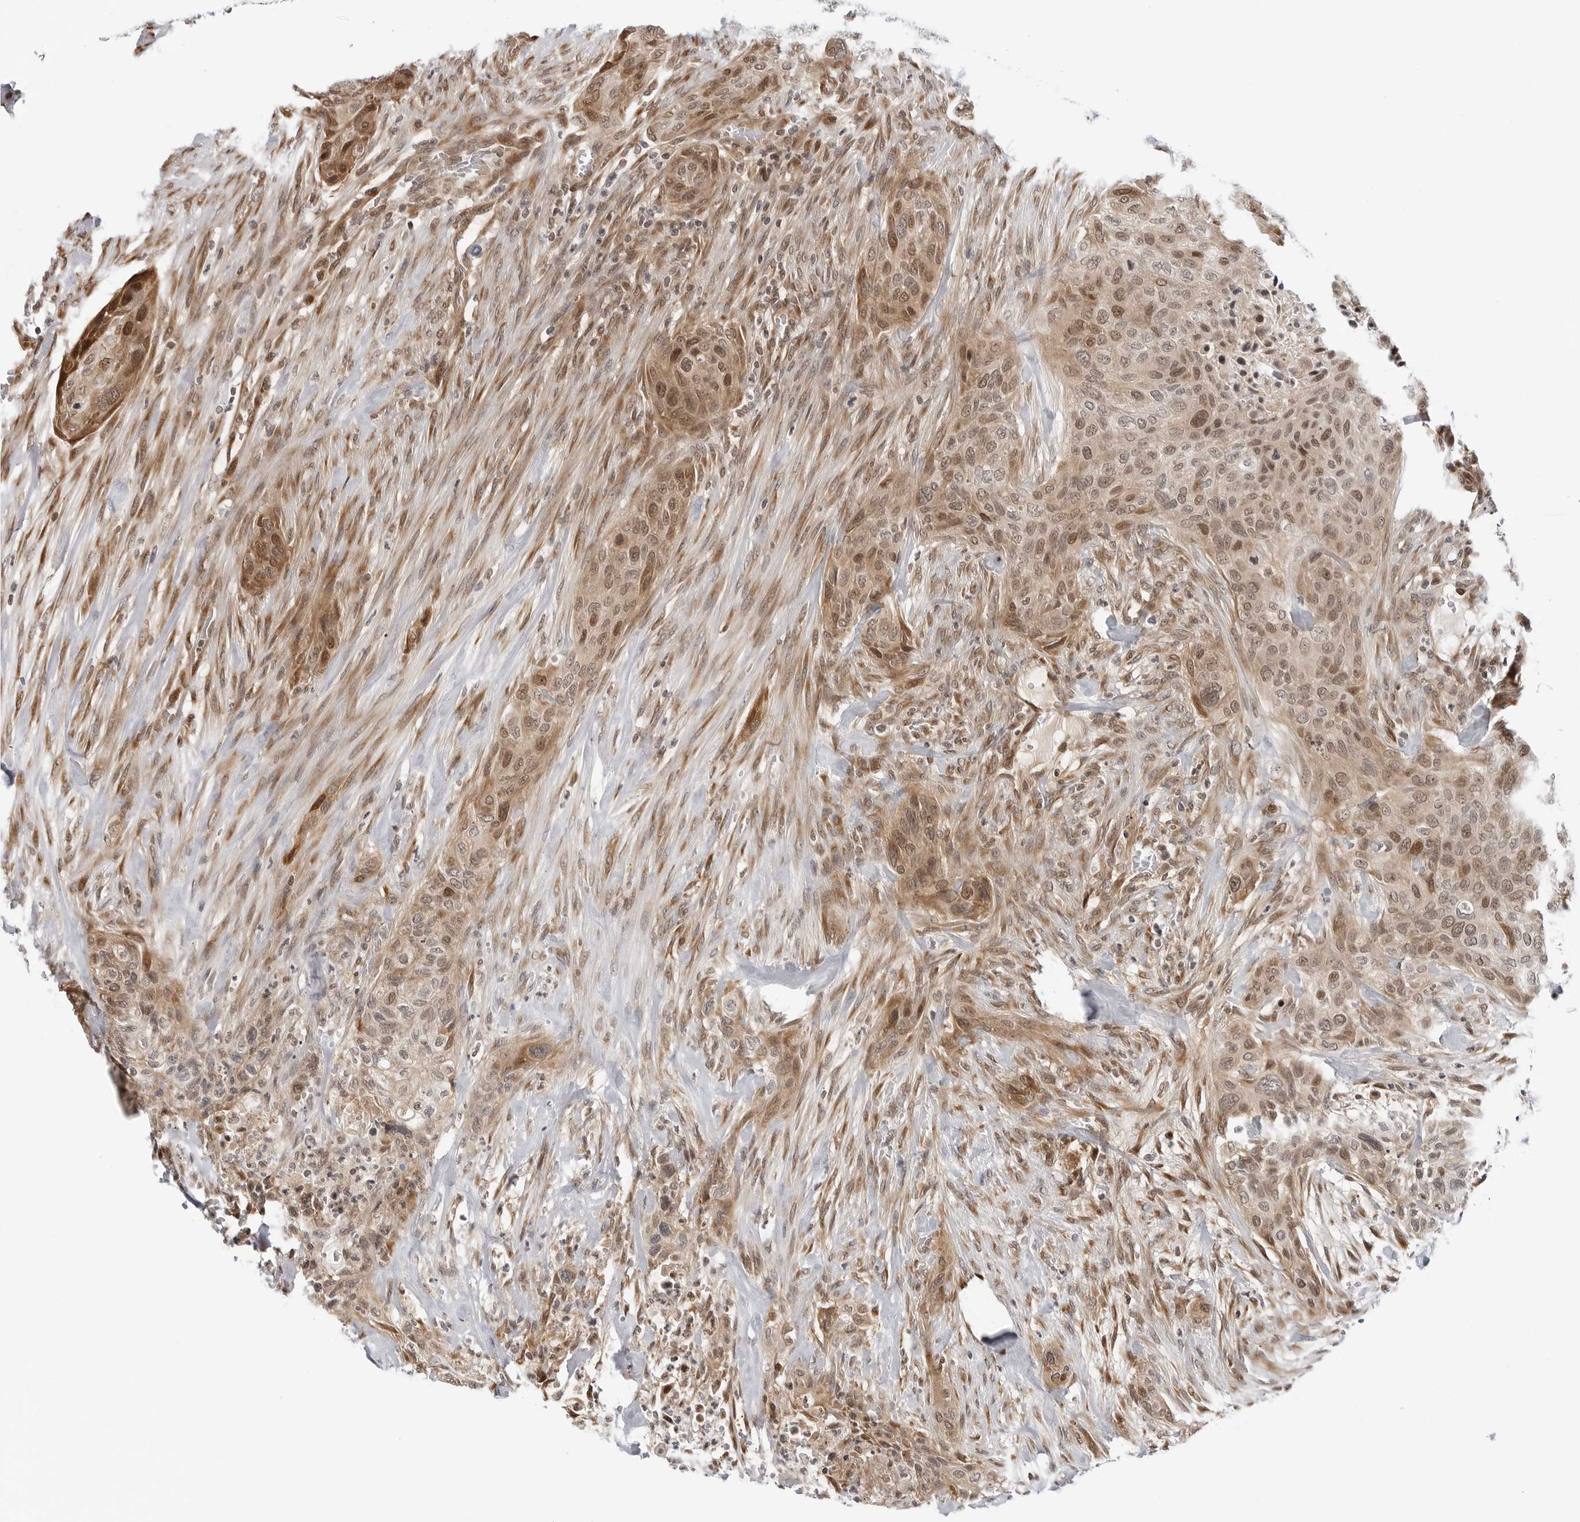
{"staining": {"intensity": "moderate", "quantity": ">75%", "location": "cytoplasmic/membranous,nuclear"}, "tissue": "urothelial cancer", "cell_type": "Tumor cells", "image_type": "cancer", "snomed": [{"axis": "morphology", "description": "Urothelial carcinoma, High grade"}, {"axis": "topography", "description": "Urinary bladder"}], "caption": "Urothelial carcinoma (high-grade) was stained to show a protein in brown. There is medium levels of moderate cytoplasmic/membranous and nuclear staining in approximately >75% of tumor cells. Using DAB (3,3'-diaminobenzidine) (brown) and hematoxylin (blue) stains, captured at high magnification using brightfield microscopy.", "gene": "TIPRL", "patient": {"sex": "male", "age": 35}}